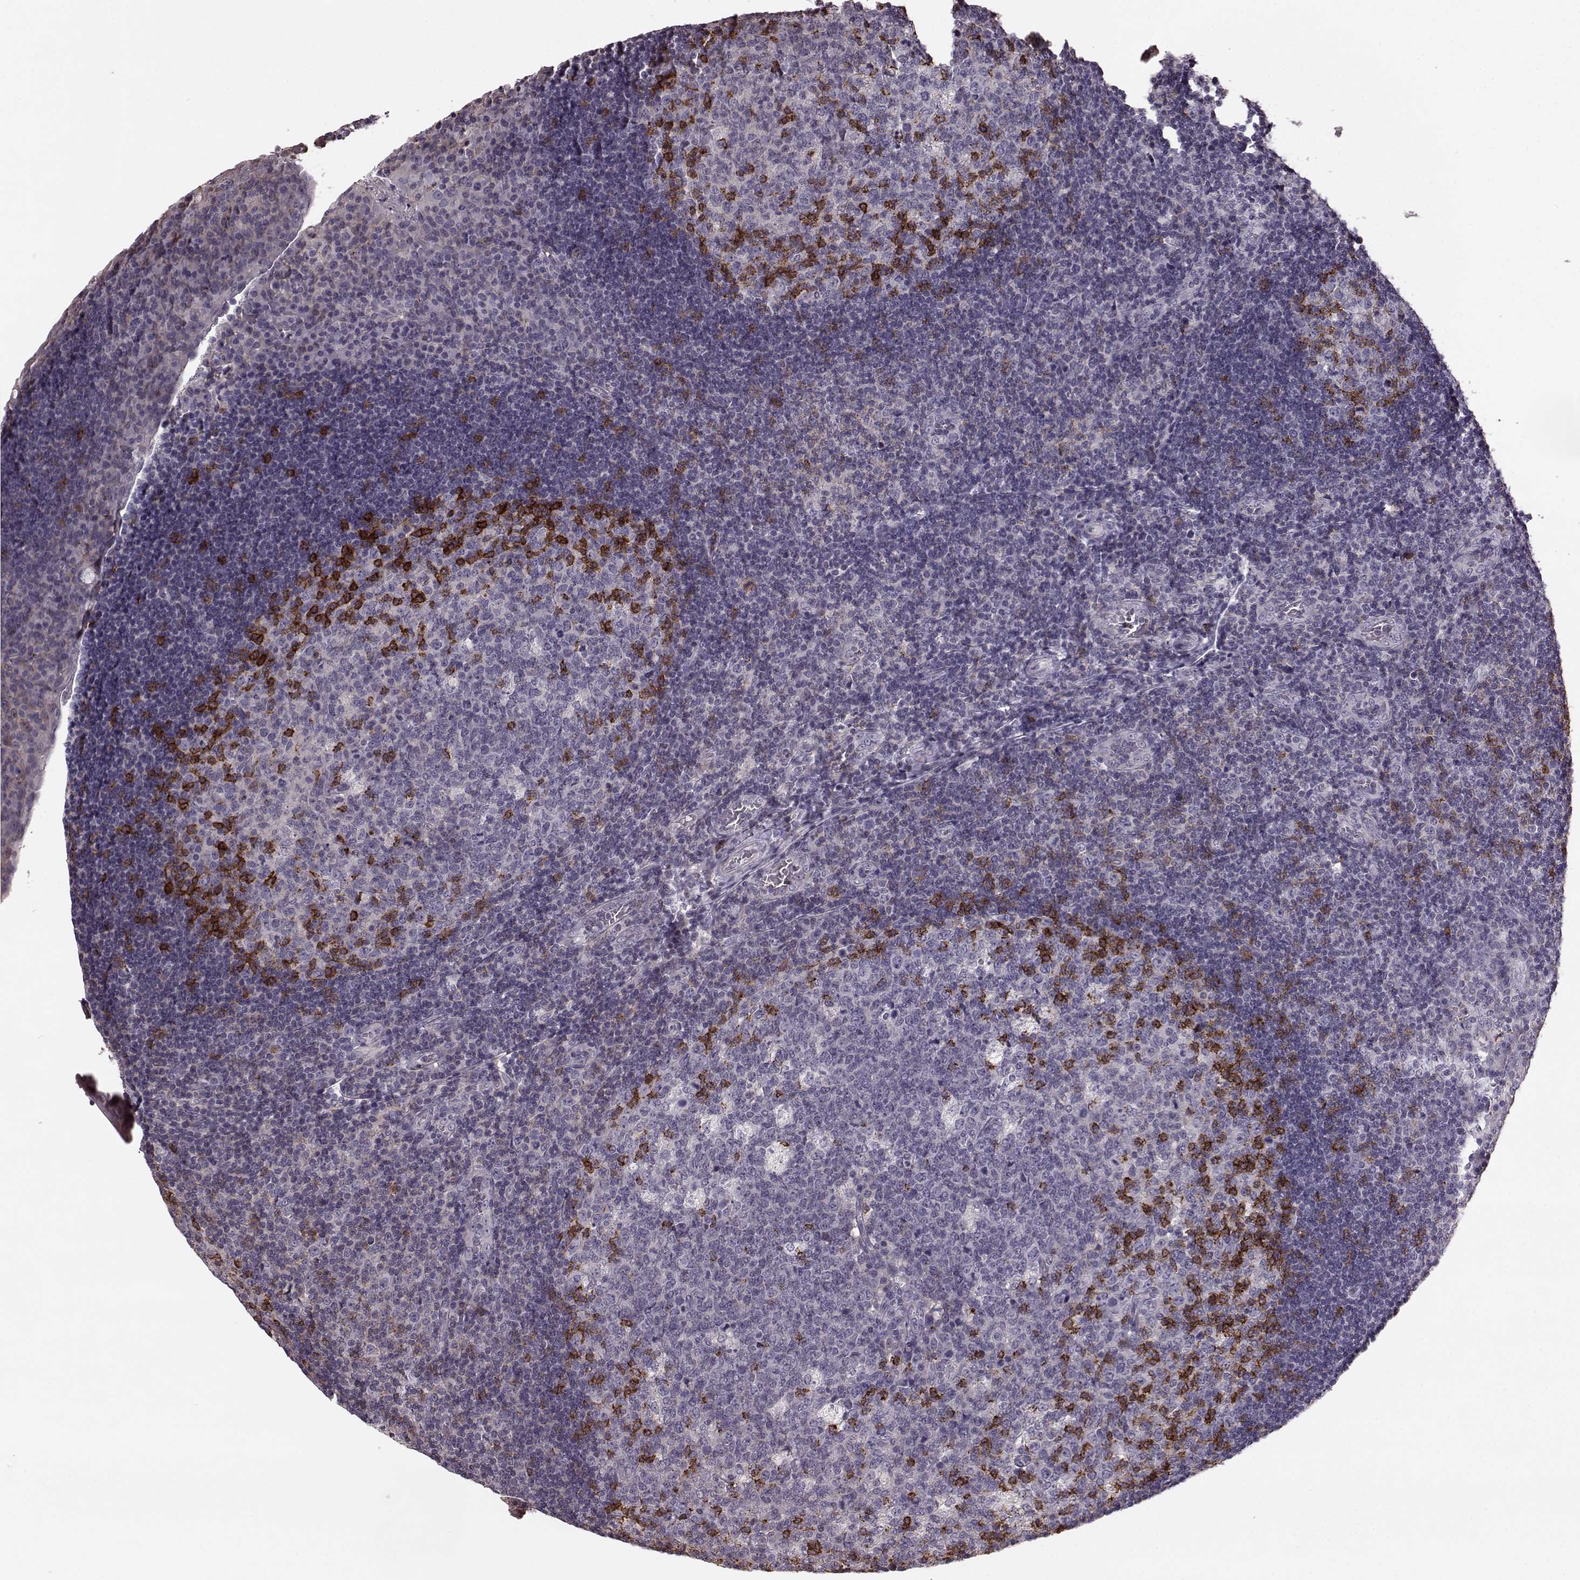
{"staining": {"intensity": "strong", "quantity": "25%-75%", "location": "cytoplasmic/membranous"}, "tissue": "tonsil", "cell_type": "Germinal center cells", "image_type": "normal", "snomed": [{"axis": "morphology", "description": "Normal tissue, NOS"}, {"axis": "topography", "description": "Tonsil"}], "caption": "Immunohistochemical staining of unremarkable human tonsil exhibits 25%-75% levels of strong cytoplasmic/membranous protein staining in about 25%-75% of germinal center cells.", "gene": "PDCD1", "patient": {"sex": "male", "age": 17}}